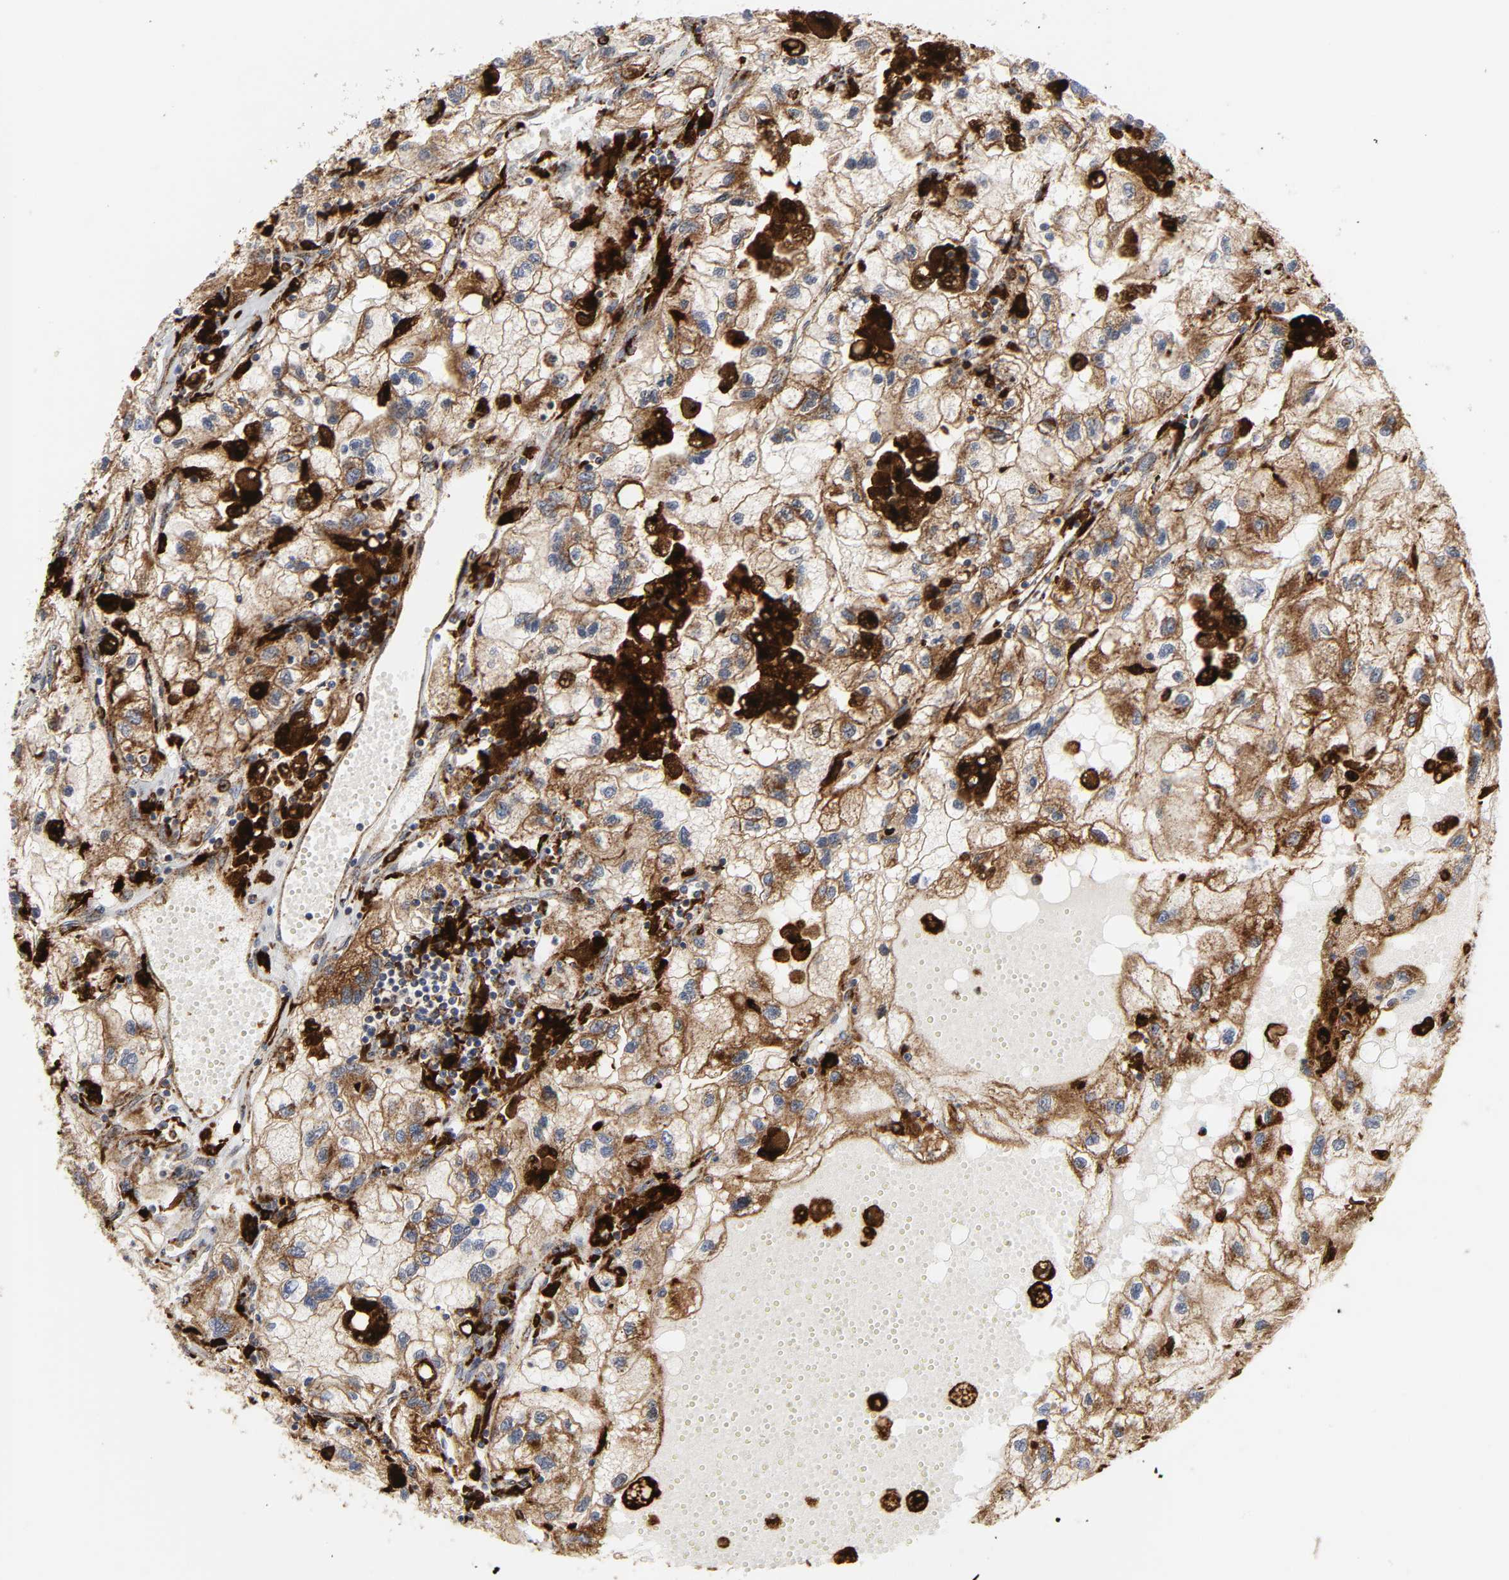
{"staining": {"intensity": "moderate", "quantity": "25%-75%", "location": "cytoplasmic/membranous"}, "tissue": "renal cancer", "cell_type": "Tumor cells", "image_type": "cancer", "snomed": [{"axis": "morphology", "description": "Normal tissue, NOS"}, {"axis": "morphology", "description": "Adenocarcinoma, NOS"}, {"axis": "topography", "description": "Kidney"}], "caption": "An image of renal cancer (adenocarcinoma) stained for a protein exhibits moderate cytoplasmic/membranous brown staining in tumor cells.", "gene": "PSAP", "patient": {"sex": "male", "age": 71}}